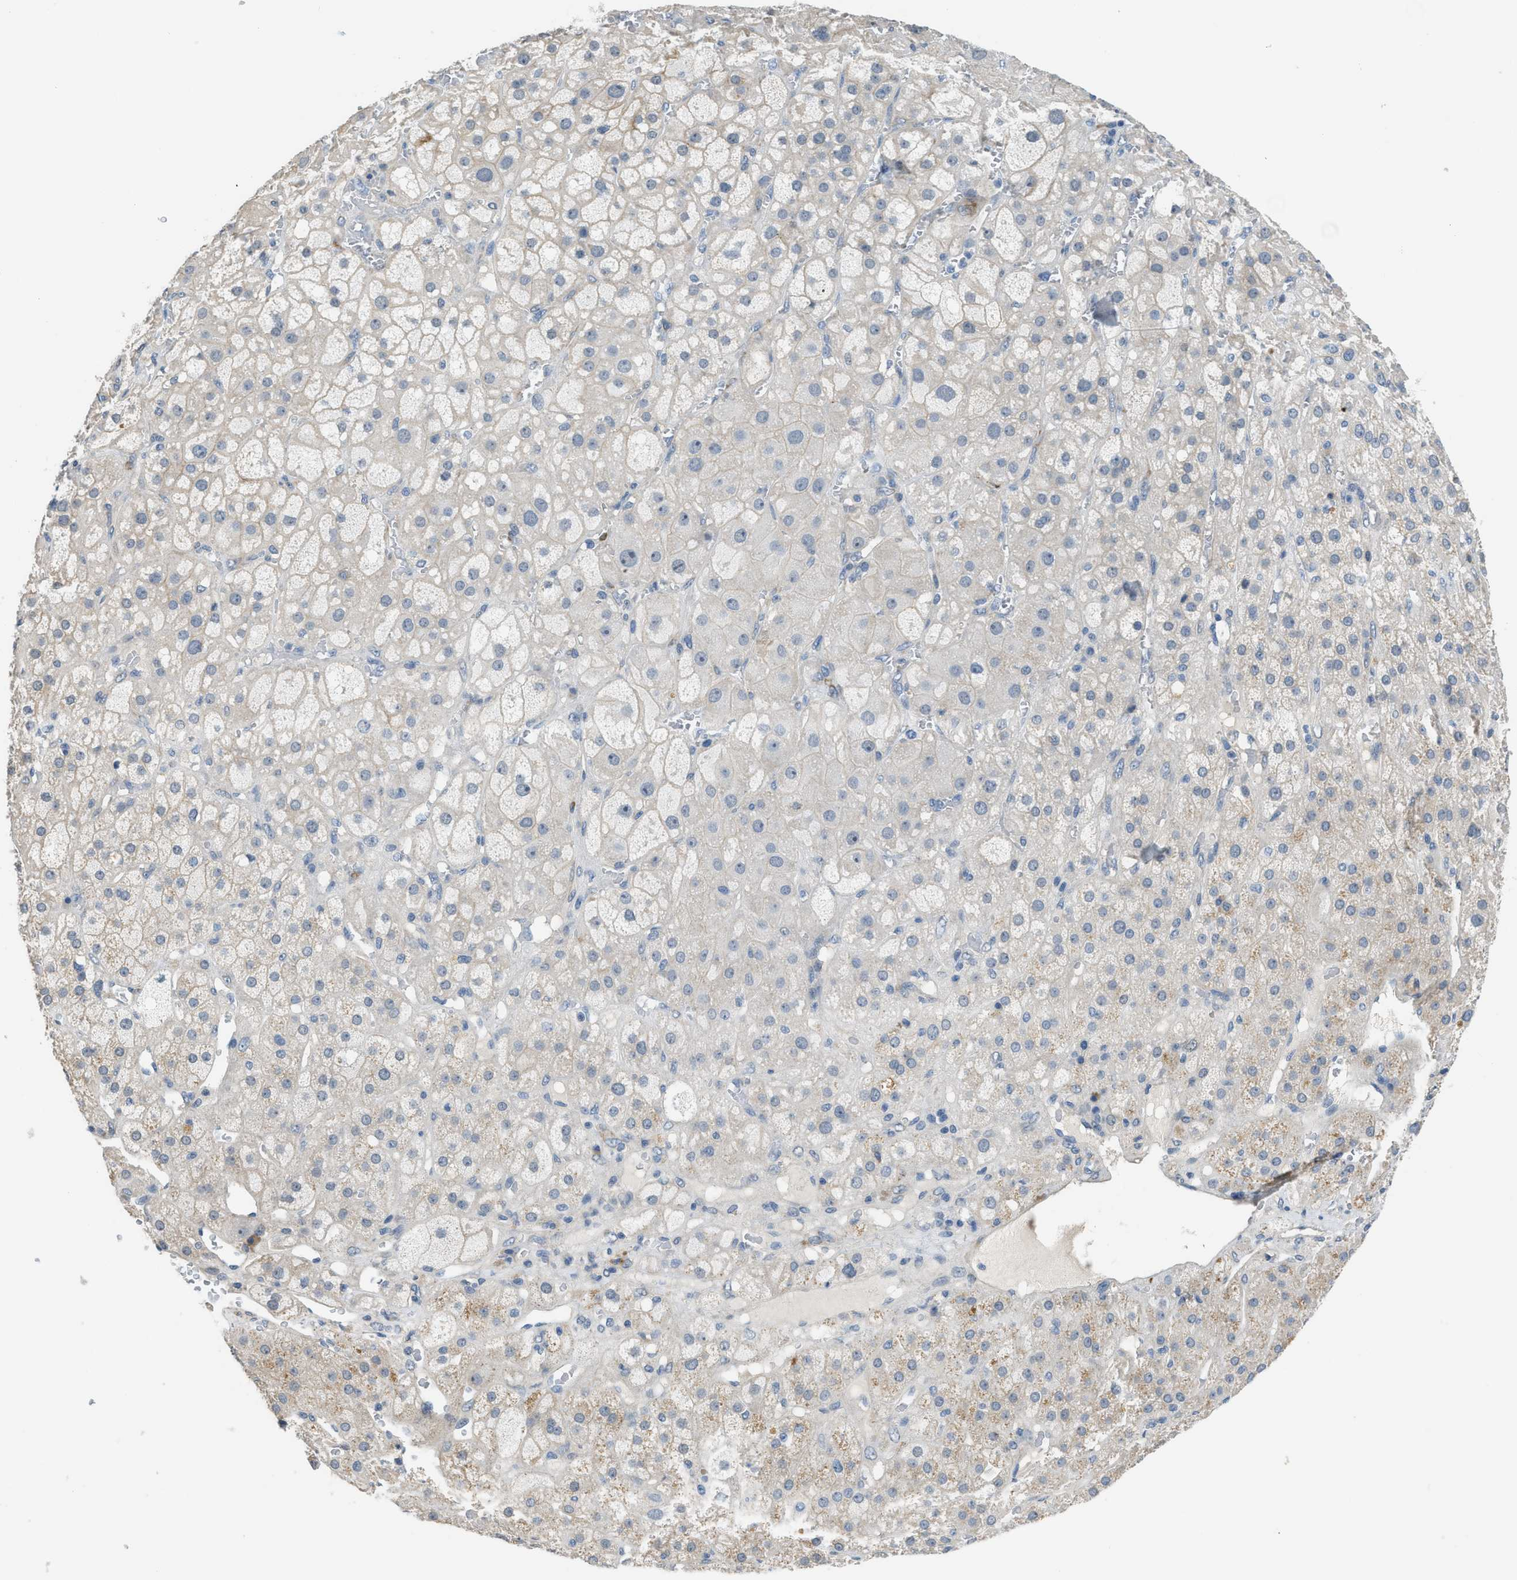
{"staining": {"intensity": "negative", "quantity": "none", "location": "none"}, "tissue": "adrenal gland", "cell_type": "Glandular cells", "image_type": "normal", "snomed": [{"axis": "morphology", "description": "Normal tissue, NOS"}, {"axis": "topography", "description": "Adrenal gland"}], "caption": "High magnification brightfield microscopy of benign adrenal gland stained with DAB (brown) and counterstained with hematoxylin (blue): glandular cells show no significant positivity.", "gene": "TMEM154", "patient": {"sex": "female", "age": 47}}